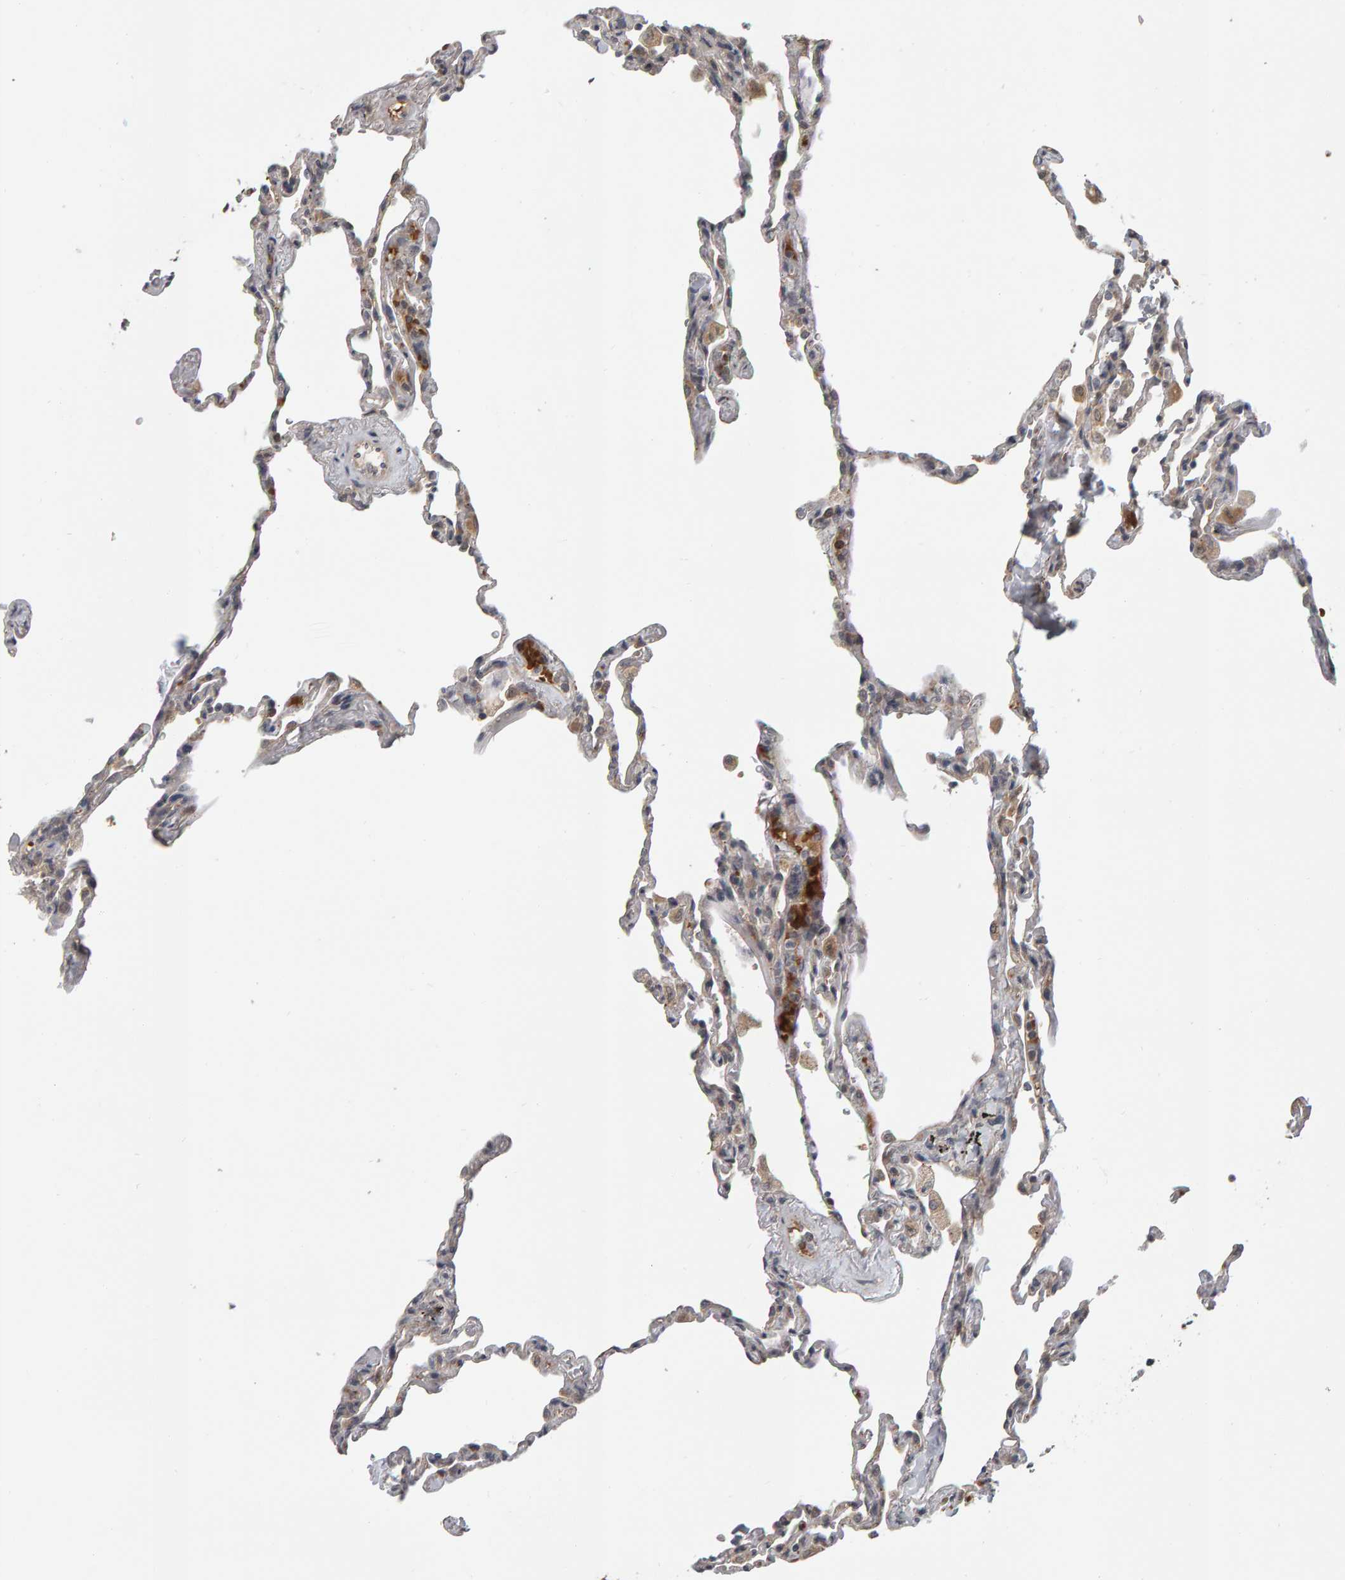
{"staining": {"intensity": "negative", "quantity": "none", "location": "none"}, "tissue": "lung", "cell_type": "Alveolar cells", "image_type": "normal", "snomed": [{"axis": "morphology", "description": "Normal tissue, NOS"}, {"axis": "topography", "description": "Lung"}], "caption": "This is a image of IHC staining of benign lung, which shows no staining in alveolar cells.", "gene": "DAP3", "patient": {"sex": "male", "age": 59}}